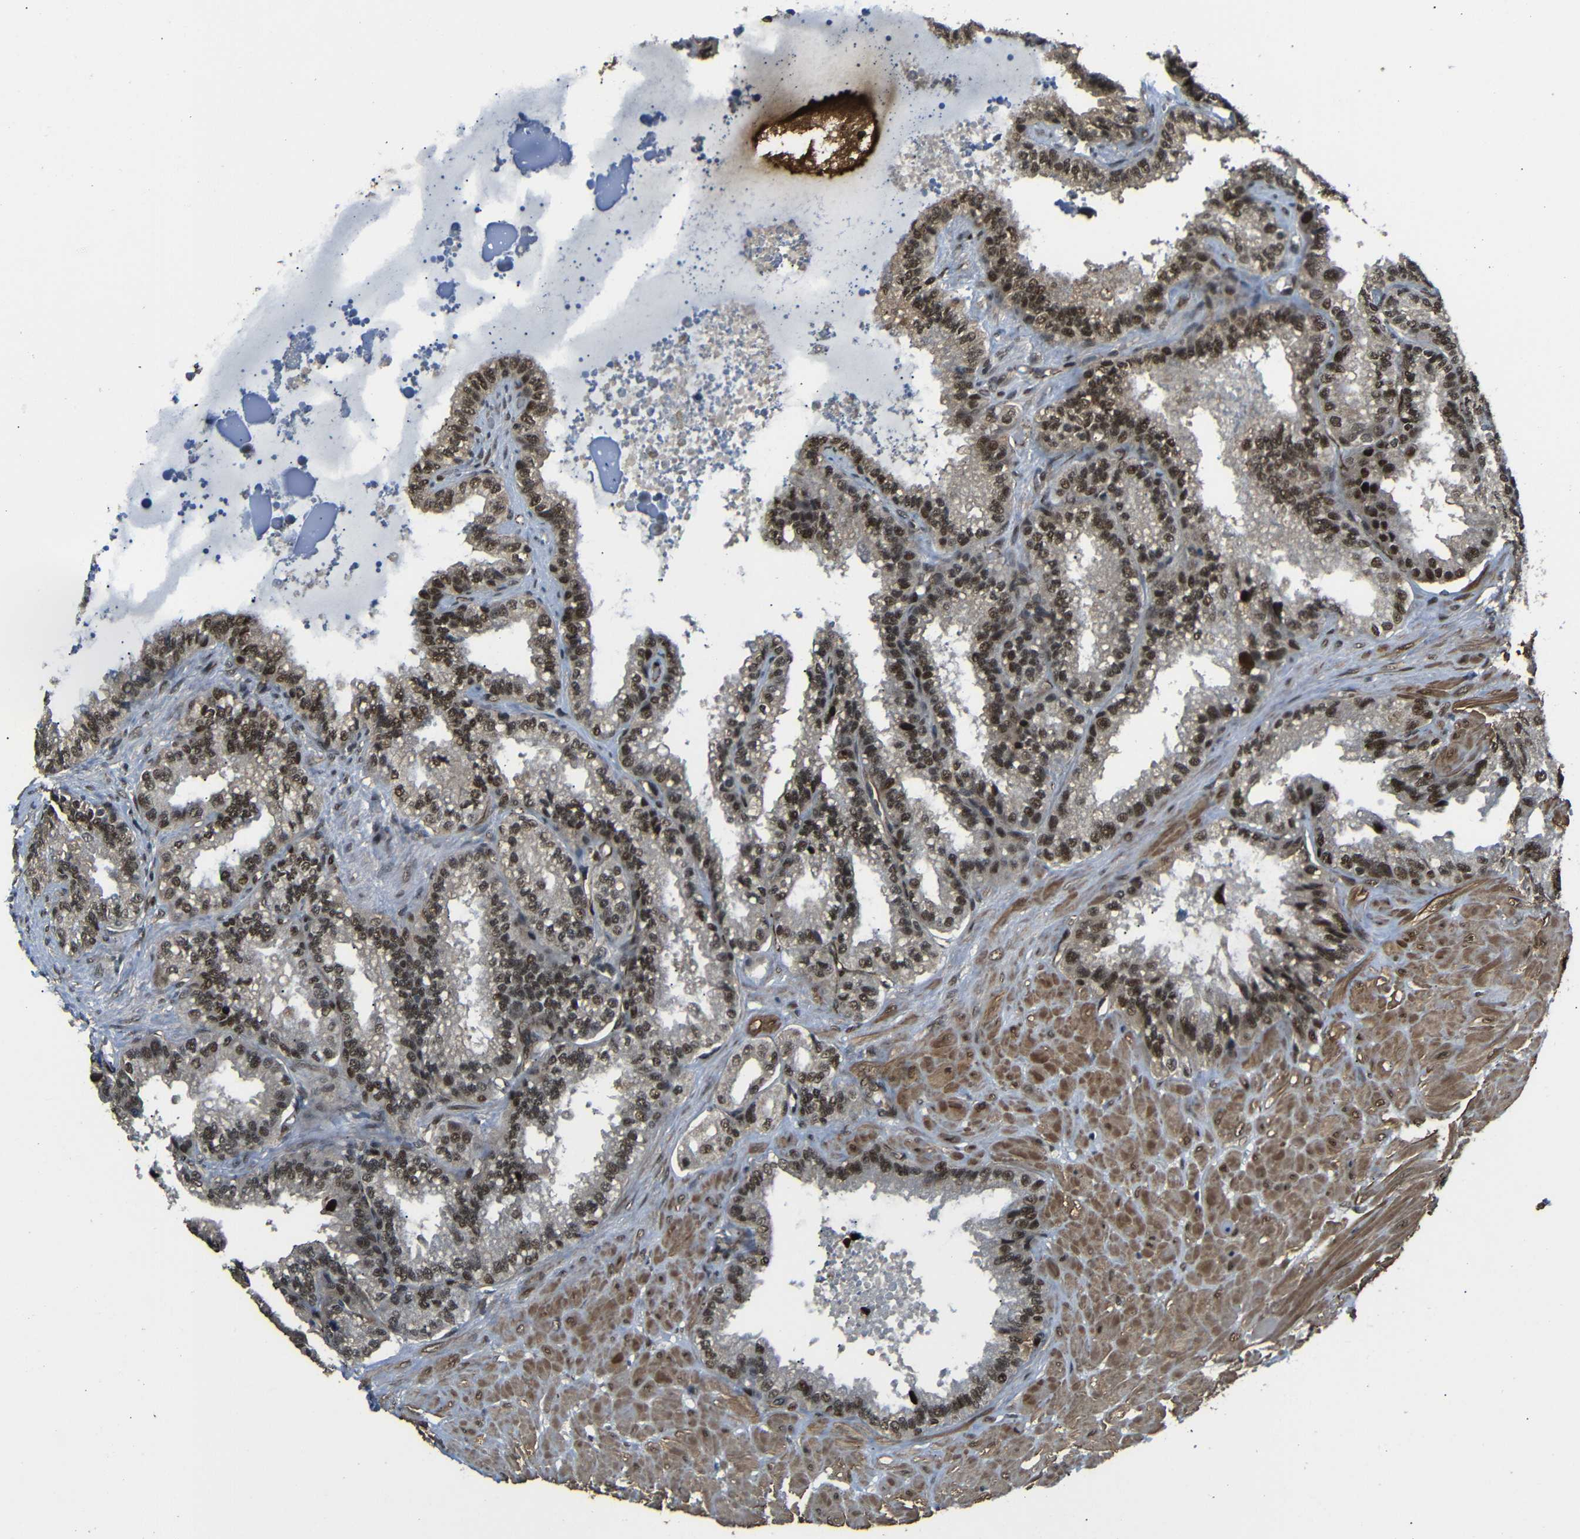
{"staining": {"intensity": "moderate", "quantity": ">75%", "location": "cytoplasmic/membranous,nuclear"}, "tissue": "seminal vesicle", "cell_type": "Glandular cells", "image_type": "normal", "snomed": [{"axis": "morphology", "description": "Normal tissue, NOS"}, {"axis": "topography", "description": "Seminal veicle"}], "caption": "IHC image of normal human seminal vesicle stained for a protein (brown), which displays medium levels of moderate cytoplasmic/membranous,nuclear staining in about >75% of glandular cells.", "gene": "TBX2", "patient": {"sex": "male", "age": 46}}